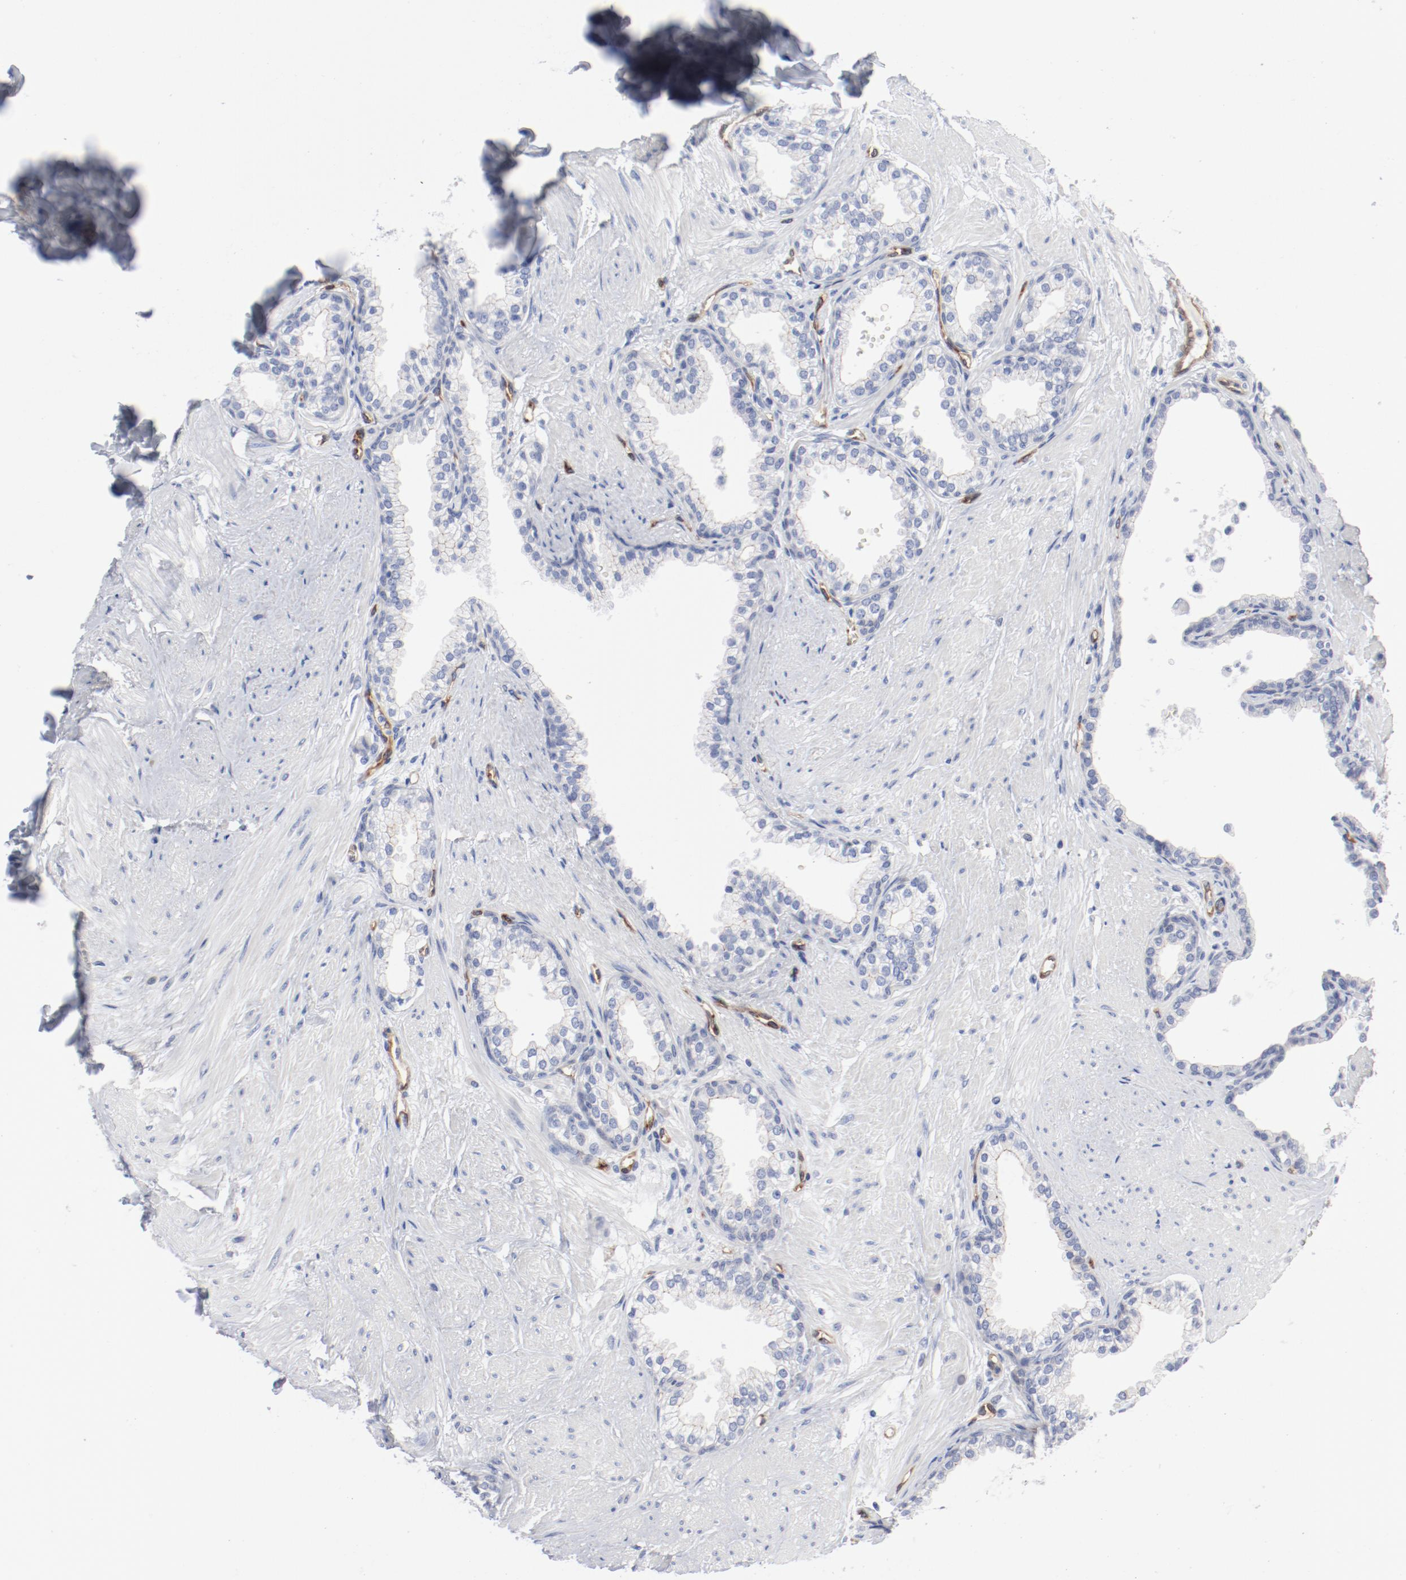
{"staining": {"intensity": "negative", "quantity": "none", "location": "none"}, "tissue": "prostate", "cell_type": "Glandular cells", "image_type": "normal", "snomed": [{"axis": "morphology", "description": "Normal tissue, NOS"}, {"axis": "topography", "description": "Prostate"}], "caption": "A histopathology image of prostate stained for a protein demonstrates no brown staining in glandular cells. The staining is performed using DAB brown chromogen with nuclei counter-stained in using hematoxylin.", "gene": "SHANK3", "patient": {"sex": "male", "age": 64}}